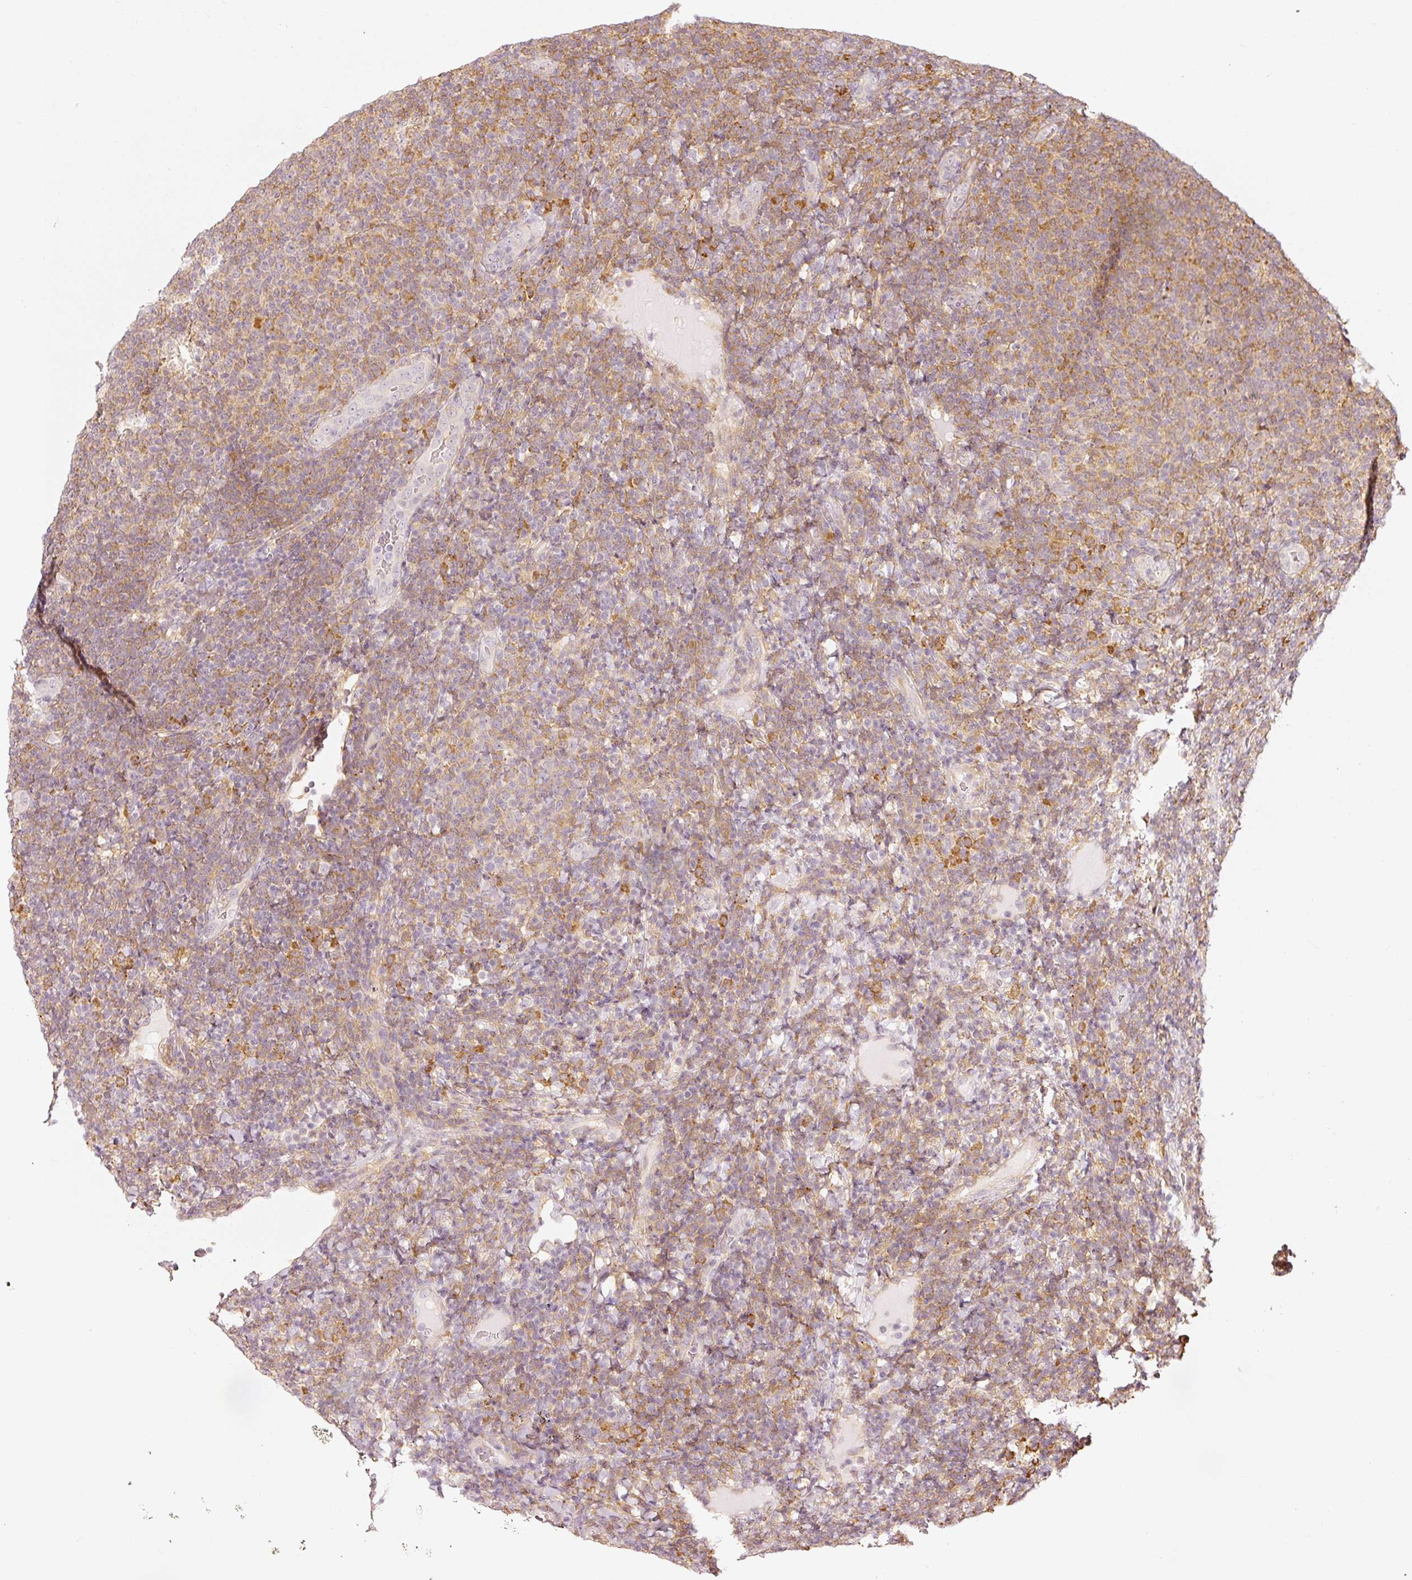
{"staining": {"intensity": "weak", "quantity": "25%-75%", "location": "cytoplasmic/membranous"}, "tissue": "lymphoma", "cell_type": "Tumor cells", "image_type": "cancer", "snomed": [{"axis": "morphology", "description": "Malignant lymphoma, non-Hodgkin's type, Low grade"}, {"axis": "topography", "description": "Lymph node"}], "caption": "Immunohistochemistry (IHC) (DAB) staining of human lymphoma demonstrates weak cytoplasmic/membranous protein positivity in about 25%-75% of tumor cells.", "gene": "DRD2", "patient": {"sex": "male", "age": 66}}